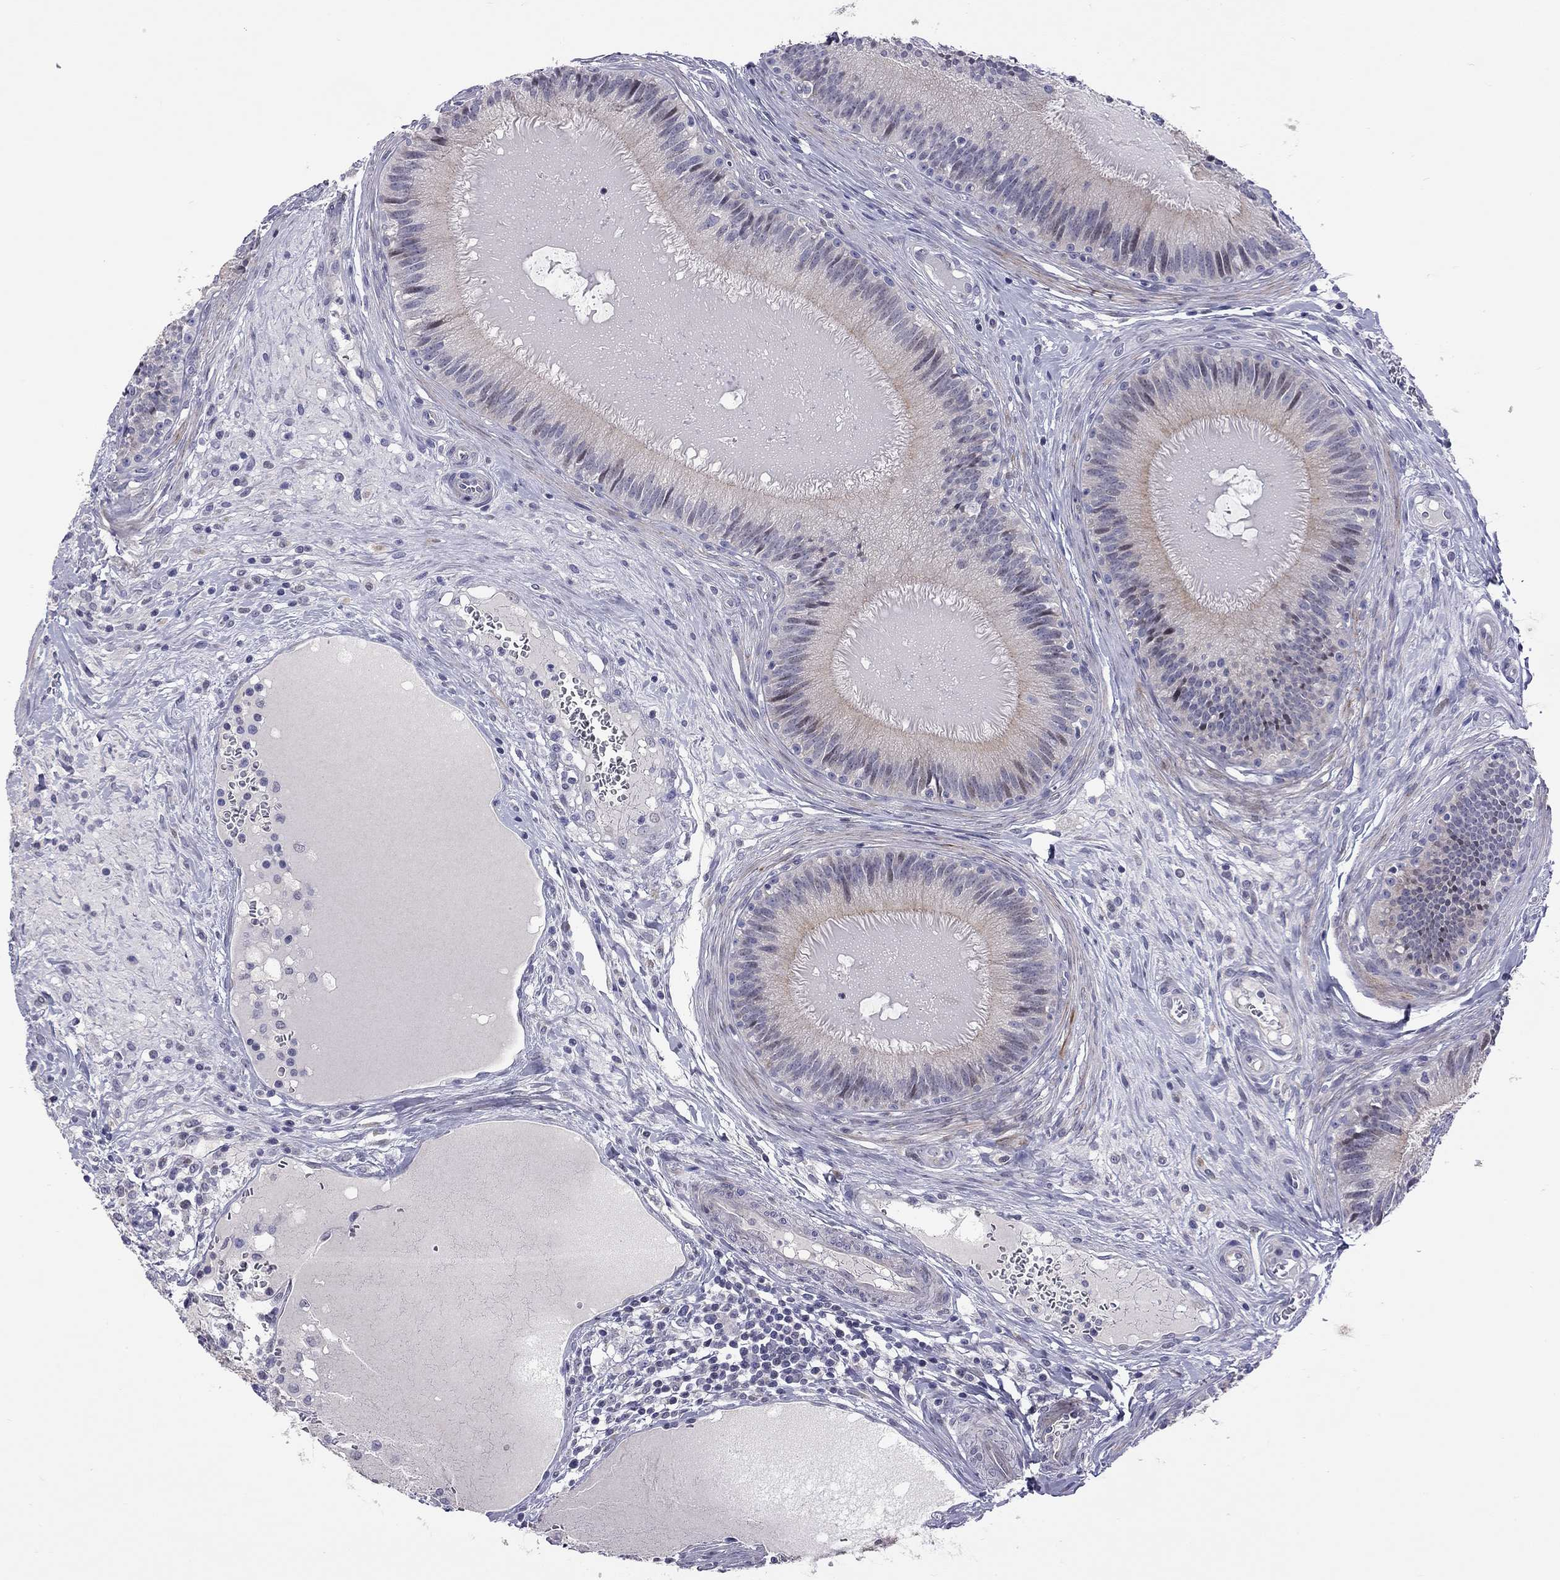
{"staining": {"intensity": "negative", "quantity": "none", "location": "none"}, "tissue": "epididymis", "cell_type": "Glandular cells", "image_type": "normal", "snomed": [{"axis": "morphology", "description": "Normal tissue, NOS"}, {"axis": "topography", "description": "Epididymis"}], "caption": "Immunohistochemistry histopathology image of unremarkable epididymis: epididymis stained with DAB (3,3'-diaminobenzidine) exhibits no significant protein expression in glandular cells. (DAB immunohistochemistry visualized using brightfield microscopy, high magnification).", "gene": "C8orf88", "patient": {"sex": "male", "age": 27}}